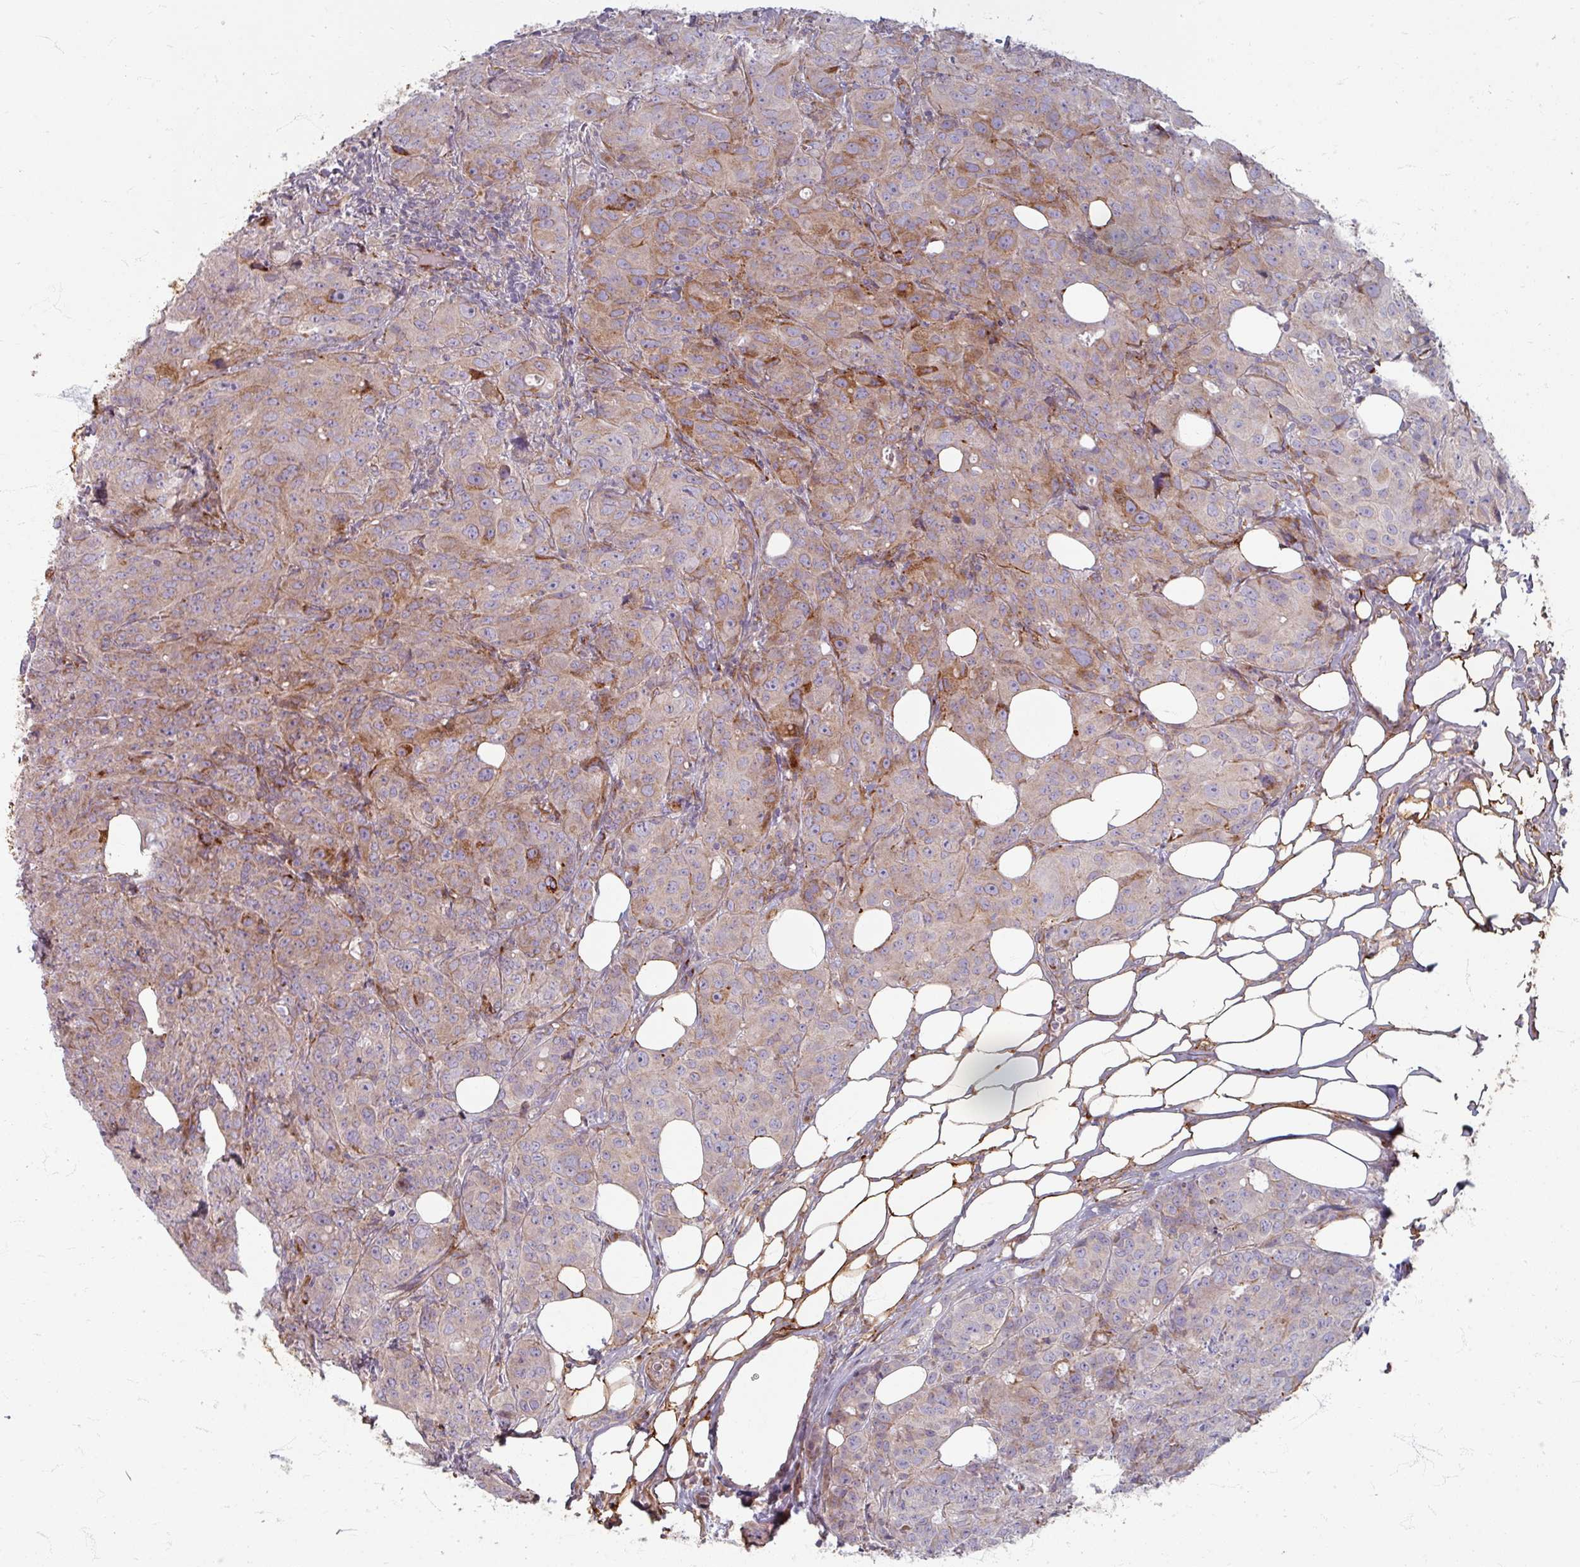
{"staining": {"intensity": "moderate", "quantity": "25%-75%", "location": "cytoplasmic/membranous"}, "tissue": "breast cancer", "cell_type": "Tumor cells", "image_type": "cancer", "snomed": [{"axis": "morphology", "description": "Duct carcinoma"}, {"axis": "topography", "description": "Breast"}], "caption": "Human breast cancer stained with a protein marker shows moderate staining in tumor cells.", "gene": "GABARAPL1", "patient": {"sex": "female", "age": 43}}